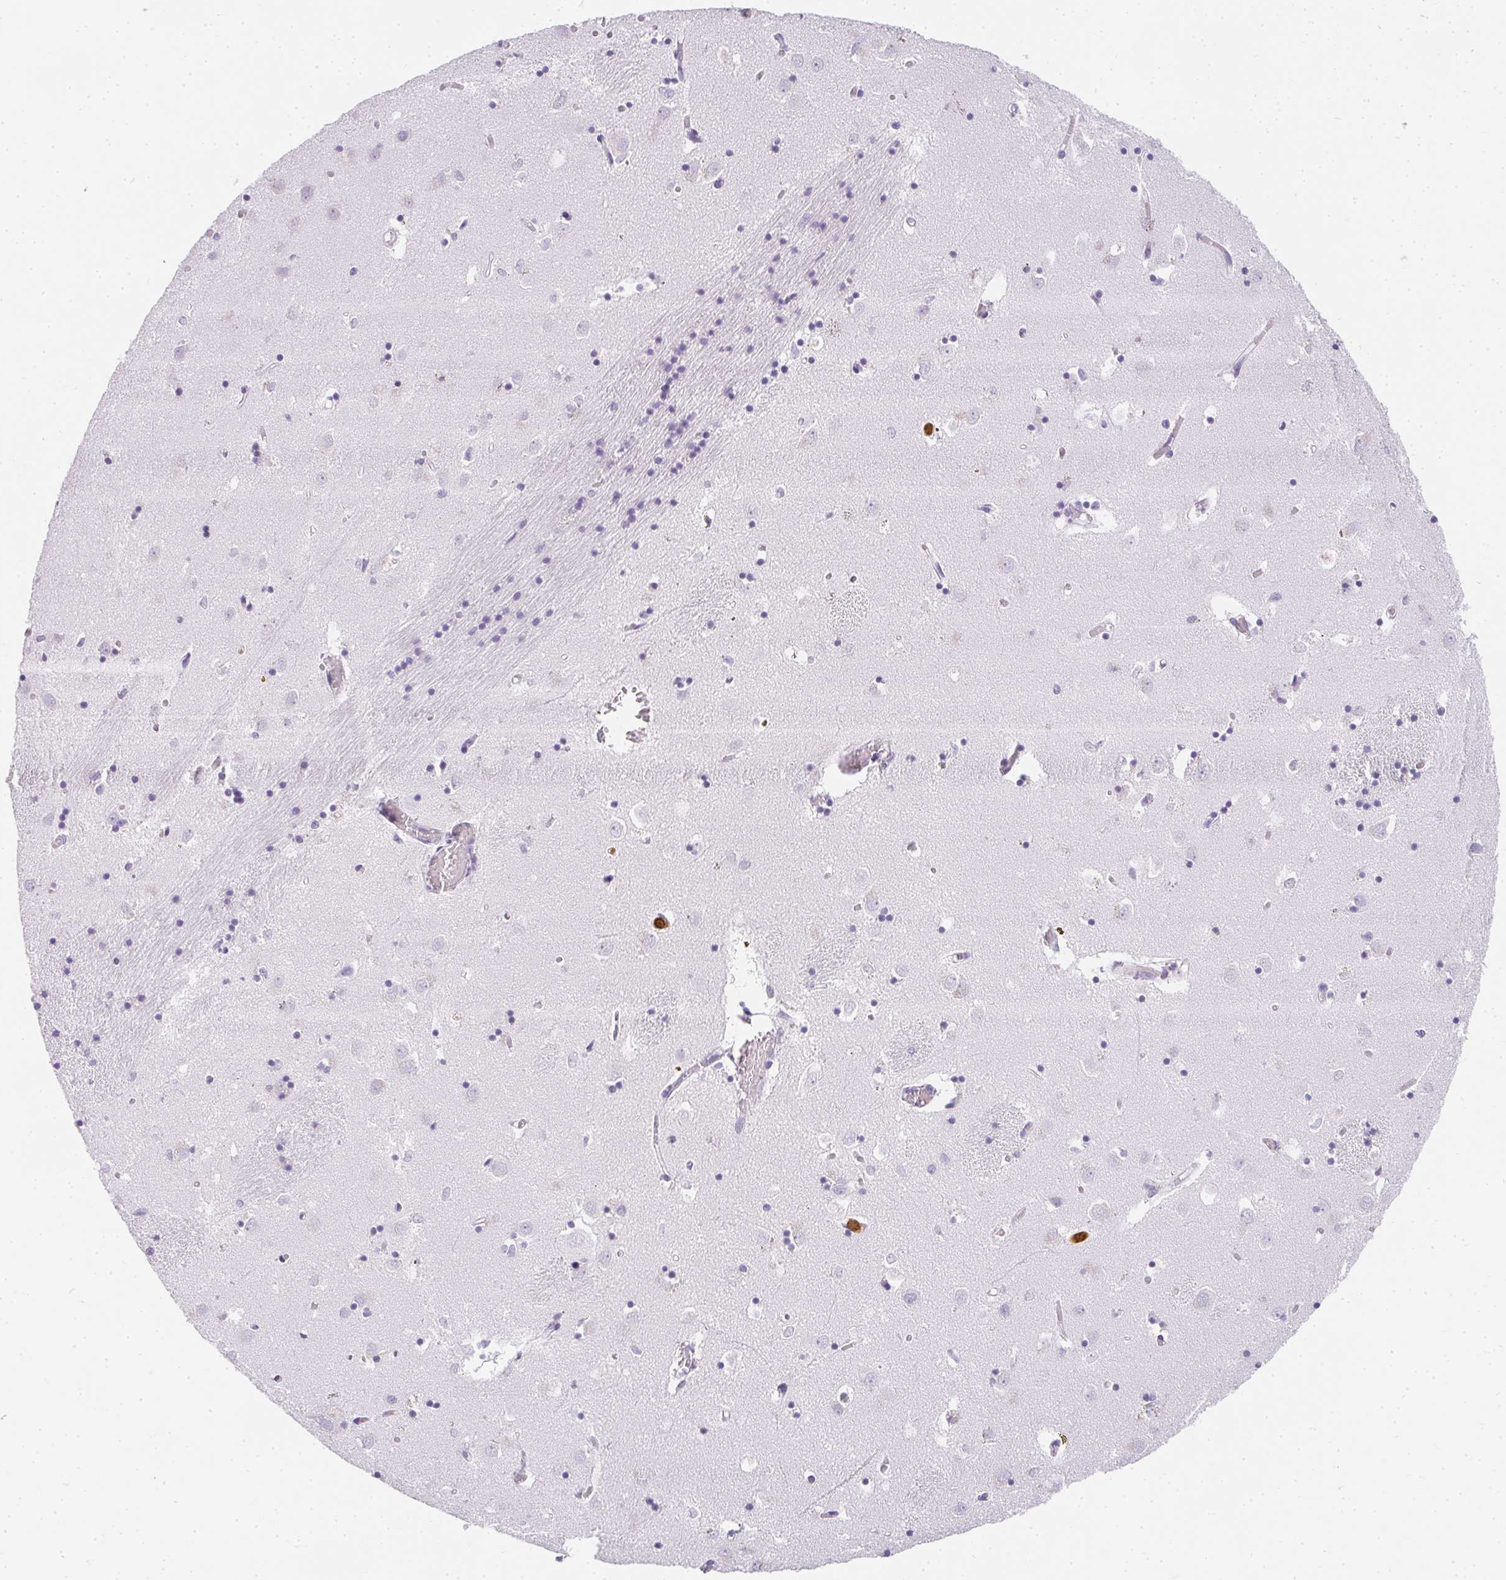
{"staining": {"intensity": "negative", "quantity": "none", "location": "none"}, "tissue": "caudate", "cell_type": "Glial cells", "image_type": "normal", "snomed": [{"axis": "morphology", "description": "Normal tissue, NOS"}, {"axis": "topography", "description": "Lateral ventricle wall"}], "caption": "Immunohistochemistry of benign human caudate reveals no positivity in glial cells. (IHC, brightfield microscopy, high magnification).", "gene": "HK3", "patient": {"sex": "male", "age": 70}}